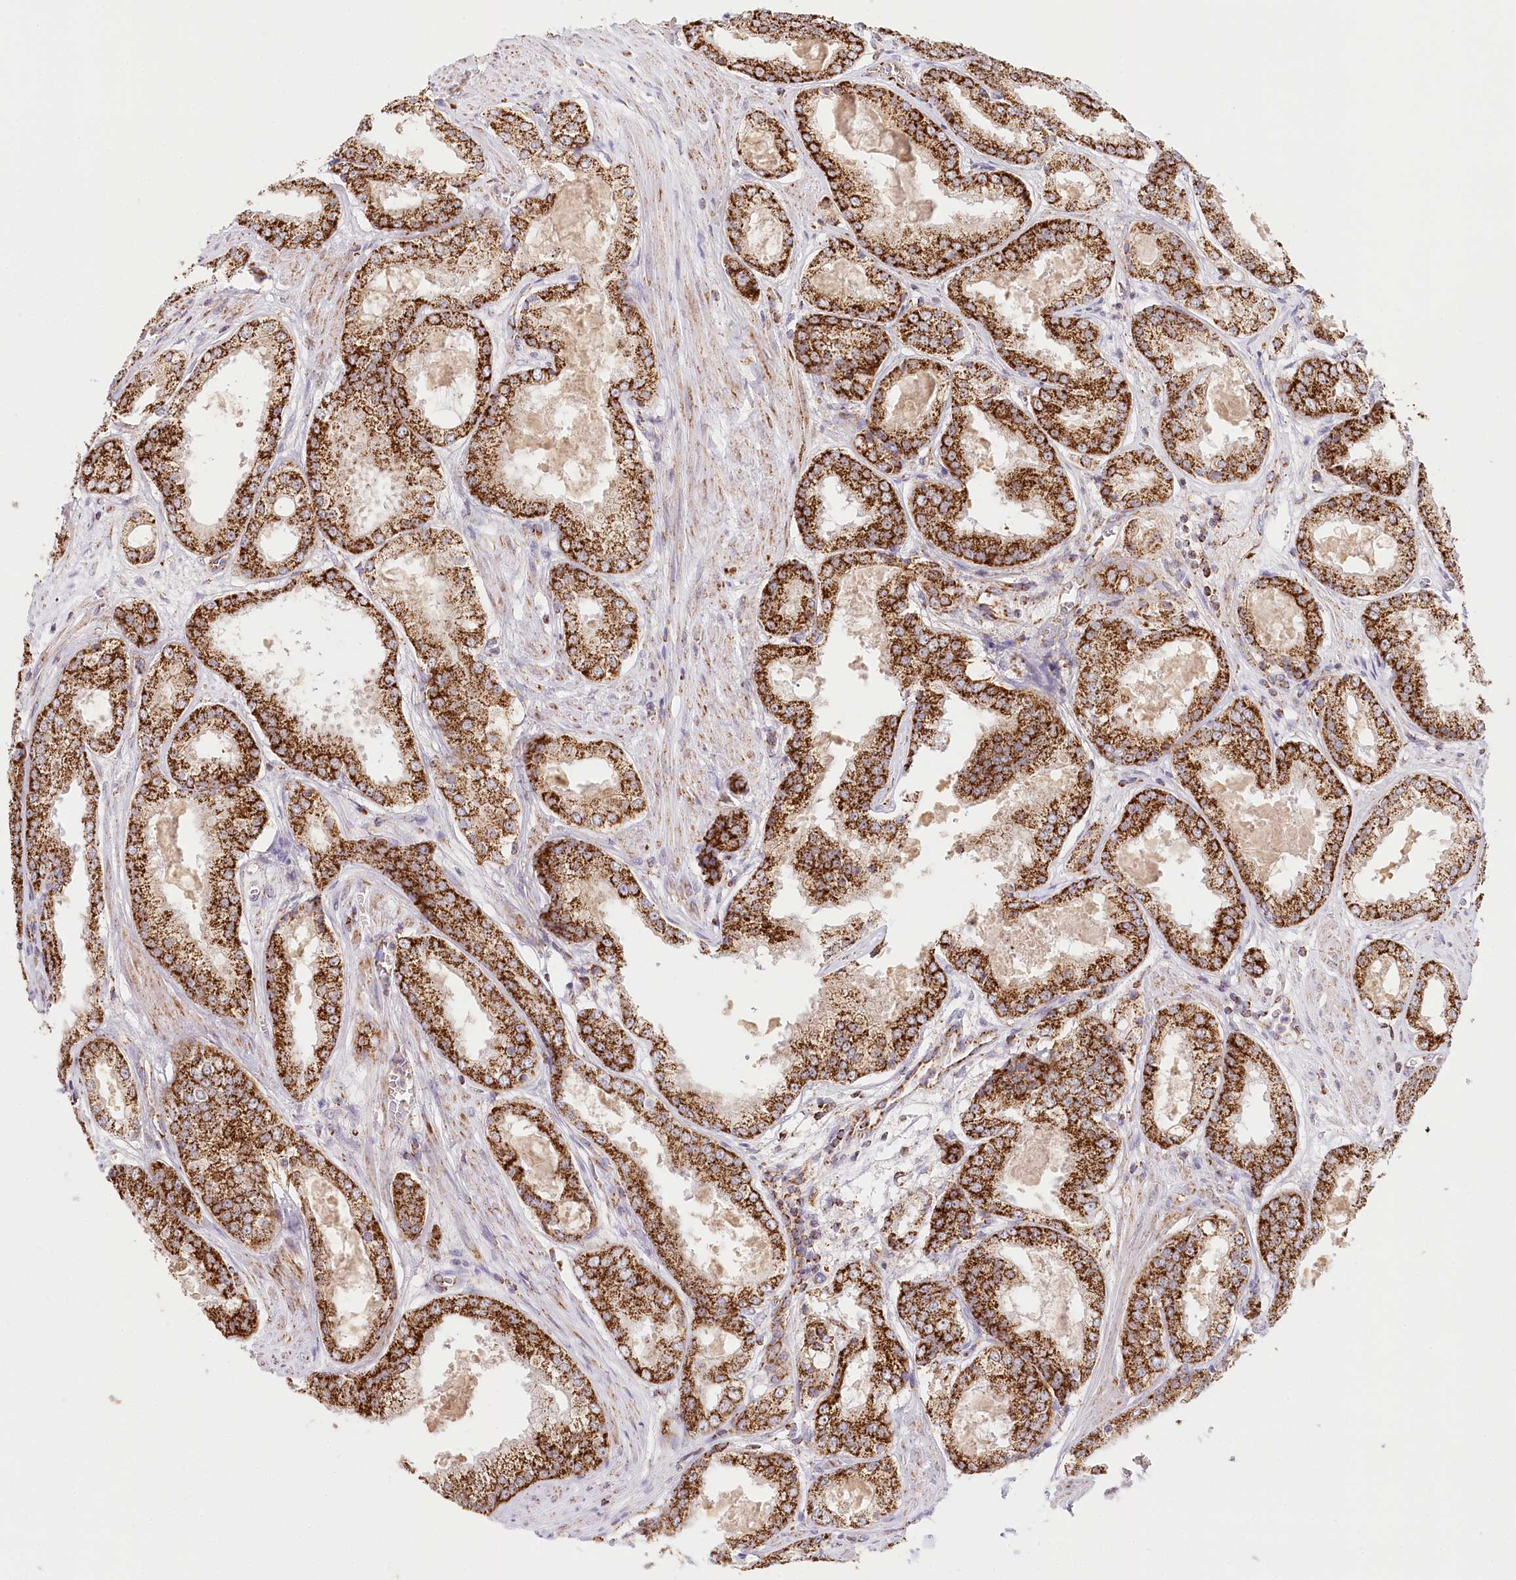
{"staining": {"intensity": "strong", "quantity": ">75%", "location": "cytoplasmic/membranous"}, "tissue": "prostate cancer", "cell_type": "Tumor cells", "image_type": "cancer", "snomed": [{"axis": "morphology", "description": "Adenocarcinoma, Low grade"}, {"axis": "topography", "description": "Prostate"}], "caption": "This image displays IHC staining of prostate adenocarcinoma (low-grade), with high strong cytoplasmic/membranous expression in about >75% of tumor cells.", "gene": "LSS", "patient": {"sex": "male", "age": 64}}